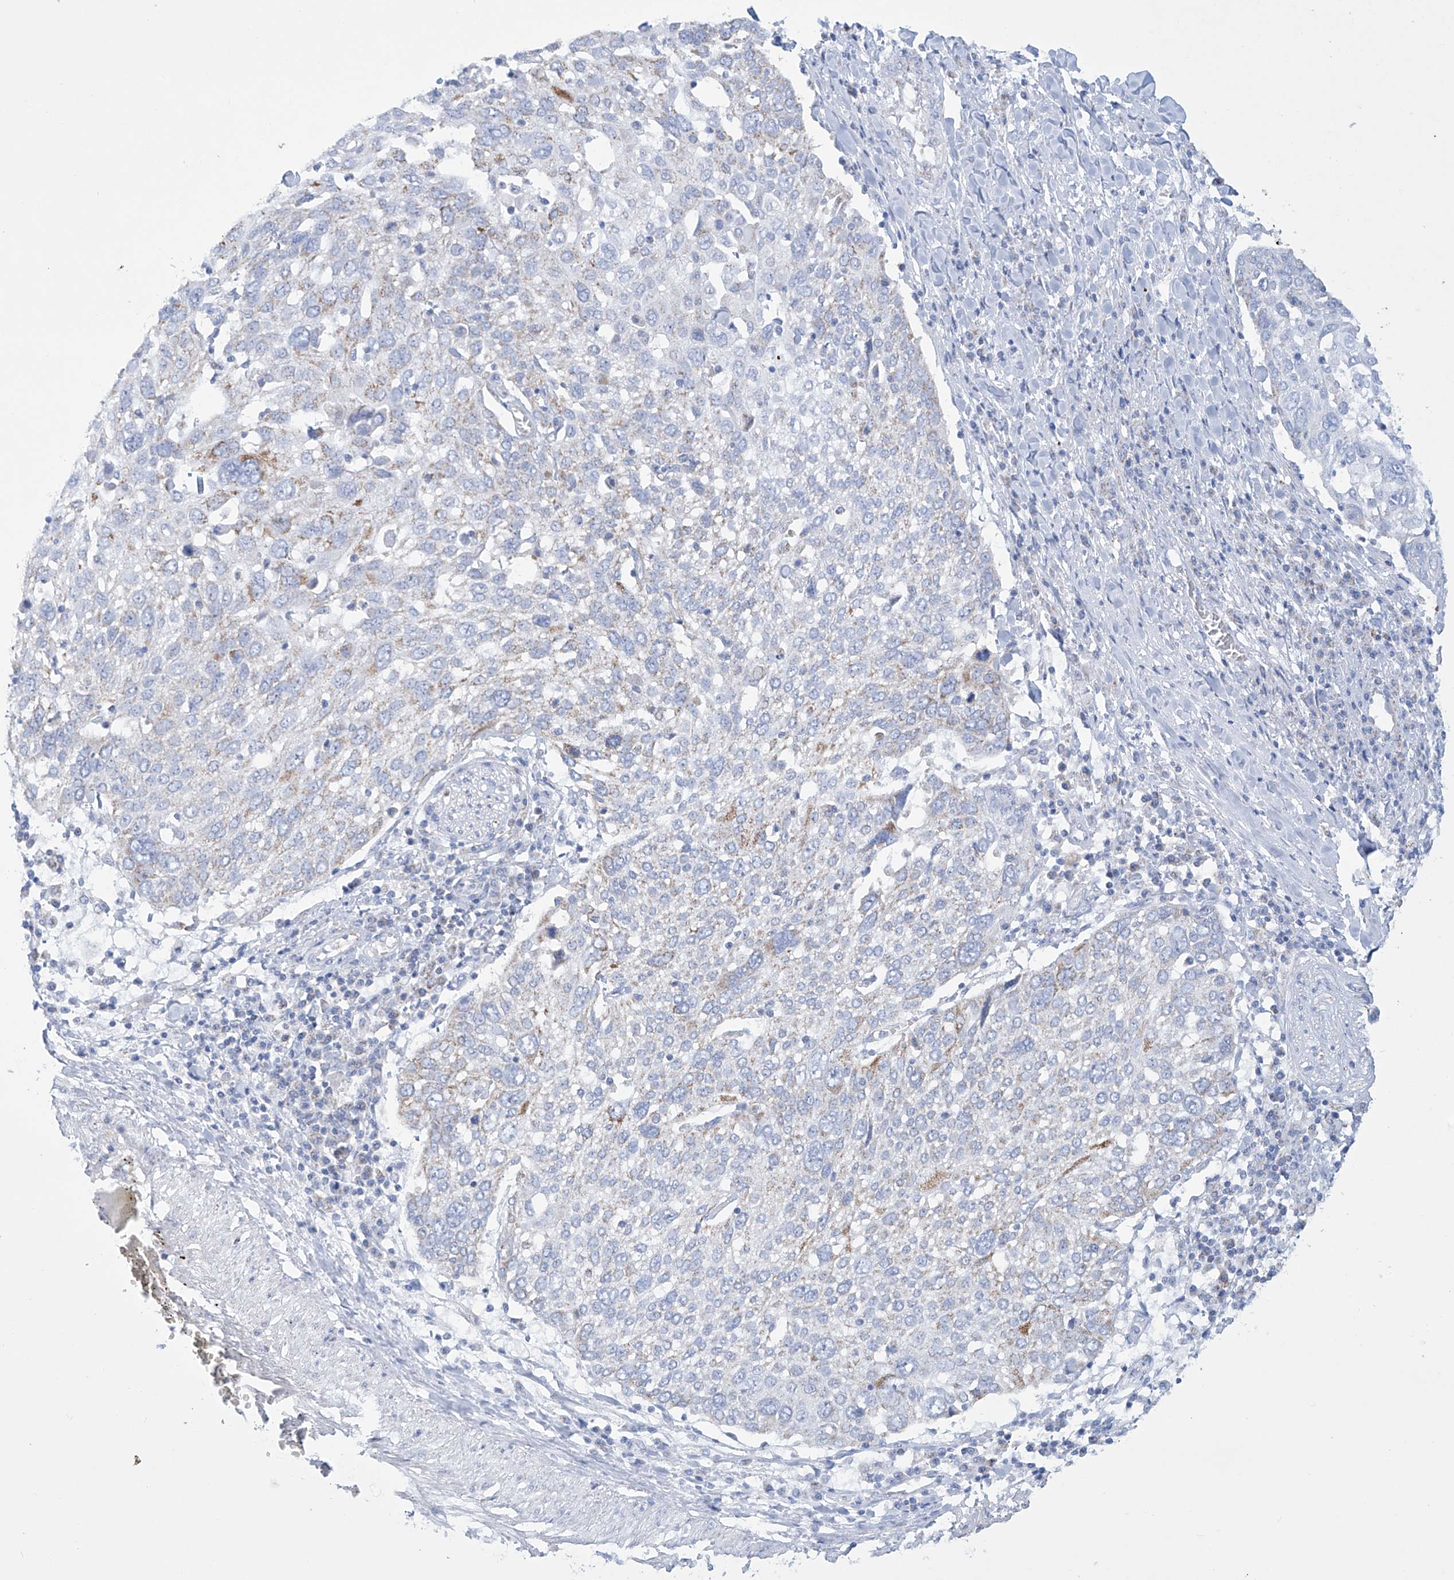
{"staining": {"intensity": "negative", "quantity": "none", "location": "none"}, "tissue": "lung cancer", "cell_type": "Tumor cells", "image_type": "cancer", "snomed": [{"axis": "morphology", "description": "Squamous cell carcinoma, NOS"}, {"axis": "topography", "description": "Lung"}], "caption": "Lung cancer (squamous cell carcinoma) stained for a protein using immunohistochemistry (IHC) displays no staining tumor cells.", "gene": "ALDH6A1", "patient": {"sex": "male", "age": 65}}